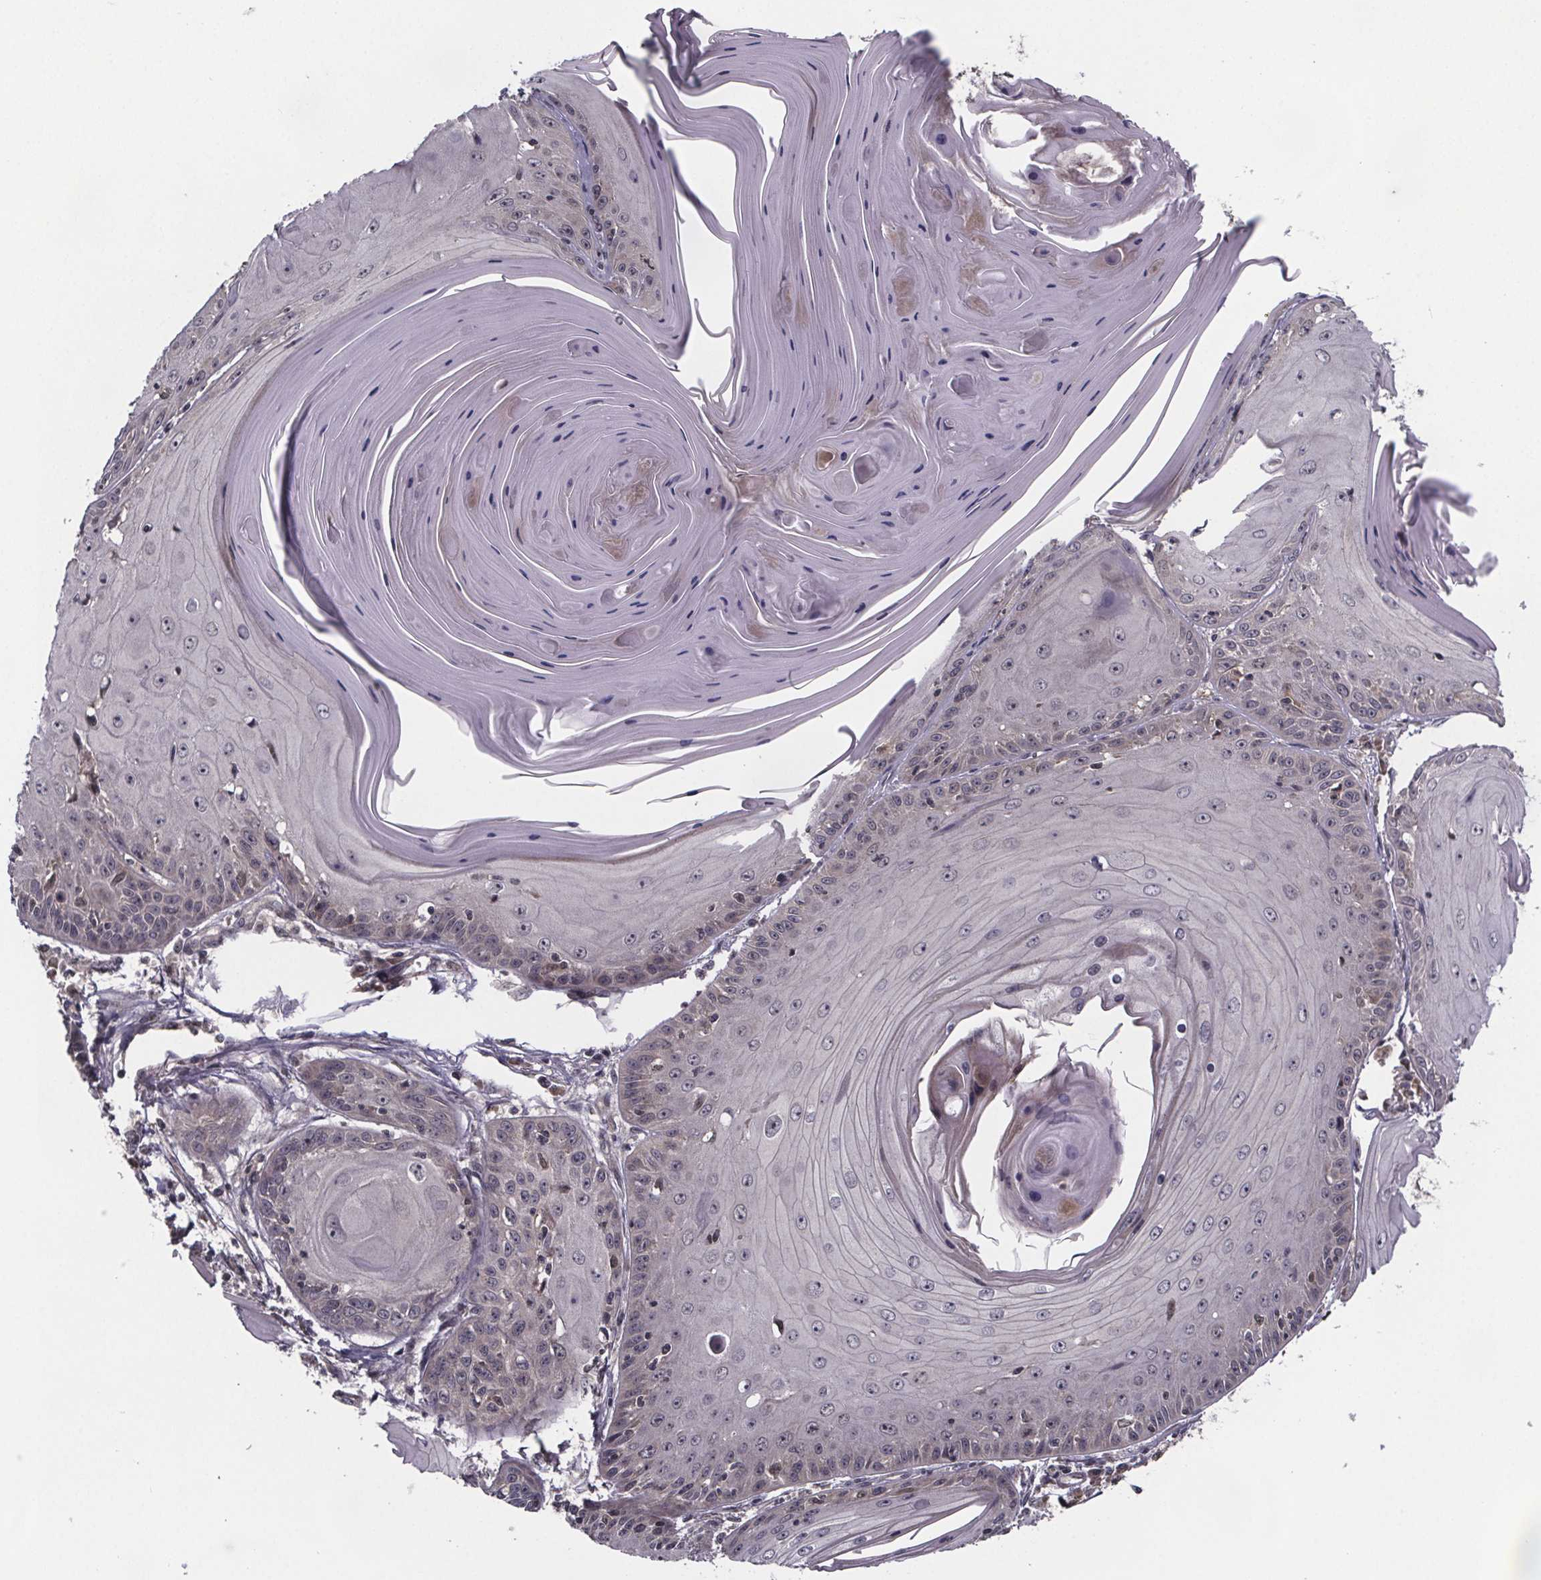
{"staining": {"intensity": "weak", "quantity": "<25%", "location": "nuclear"}, "tissue": "skin cancer", "cell_type": "Tumor cells", "image_type": "cancer", "snomed": [{"axis": "morphology", "description": "Squamous cell carcinoma, NOS"}, {"axis": "topography", "description": "Skin"}, {"axis": "topography", "description": "Vulva"}], "caption": "Photomicrograph shows no significant protein staining in tumor cells of skin cancer. The staining was performed using DAB to visualize the protein expression in brown, while the nuclei were stained in blue with hematoxylin (Magnification: 20x).", "gene": "FN3KRP", "patient": {"sex": "female", "age": 85}}